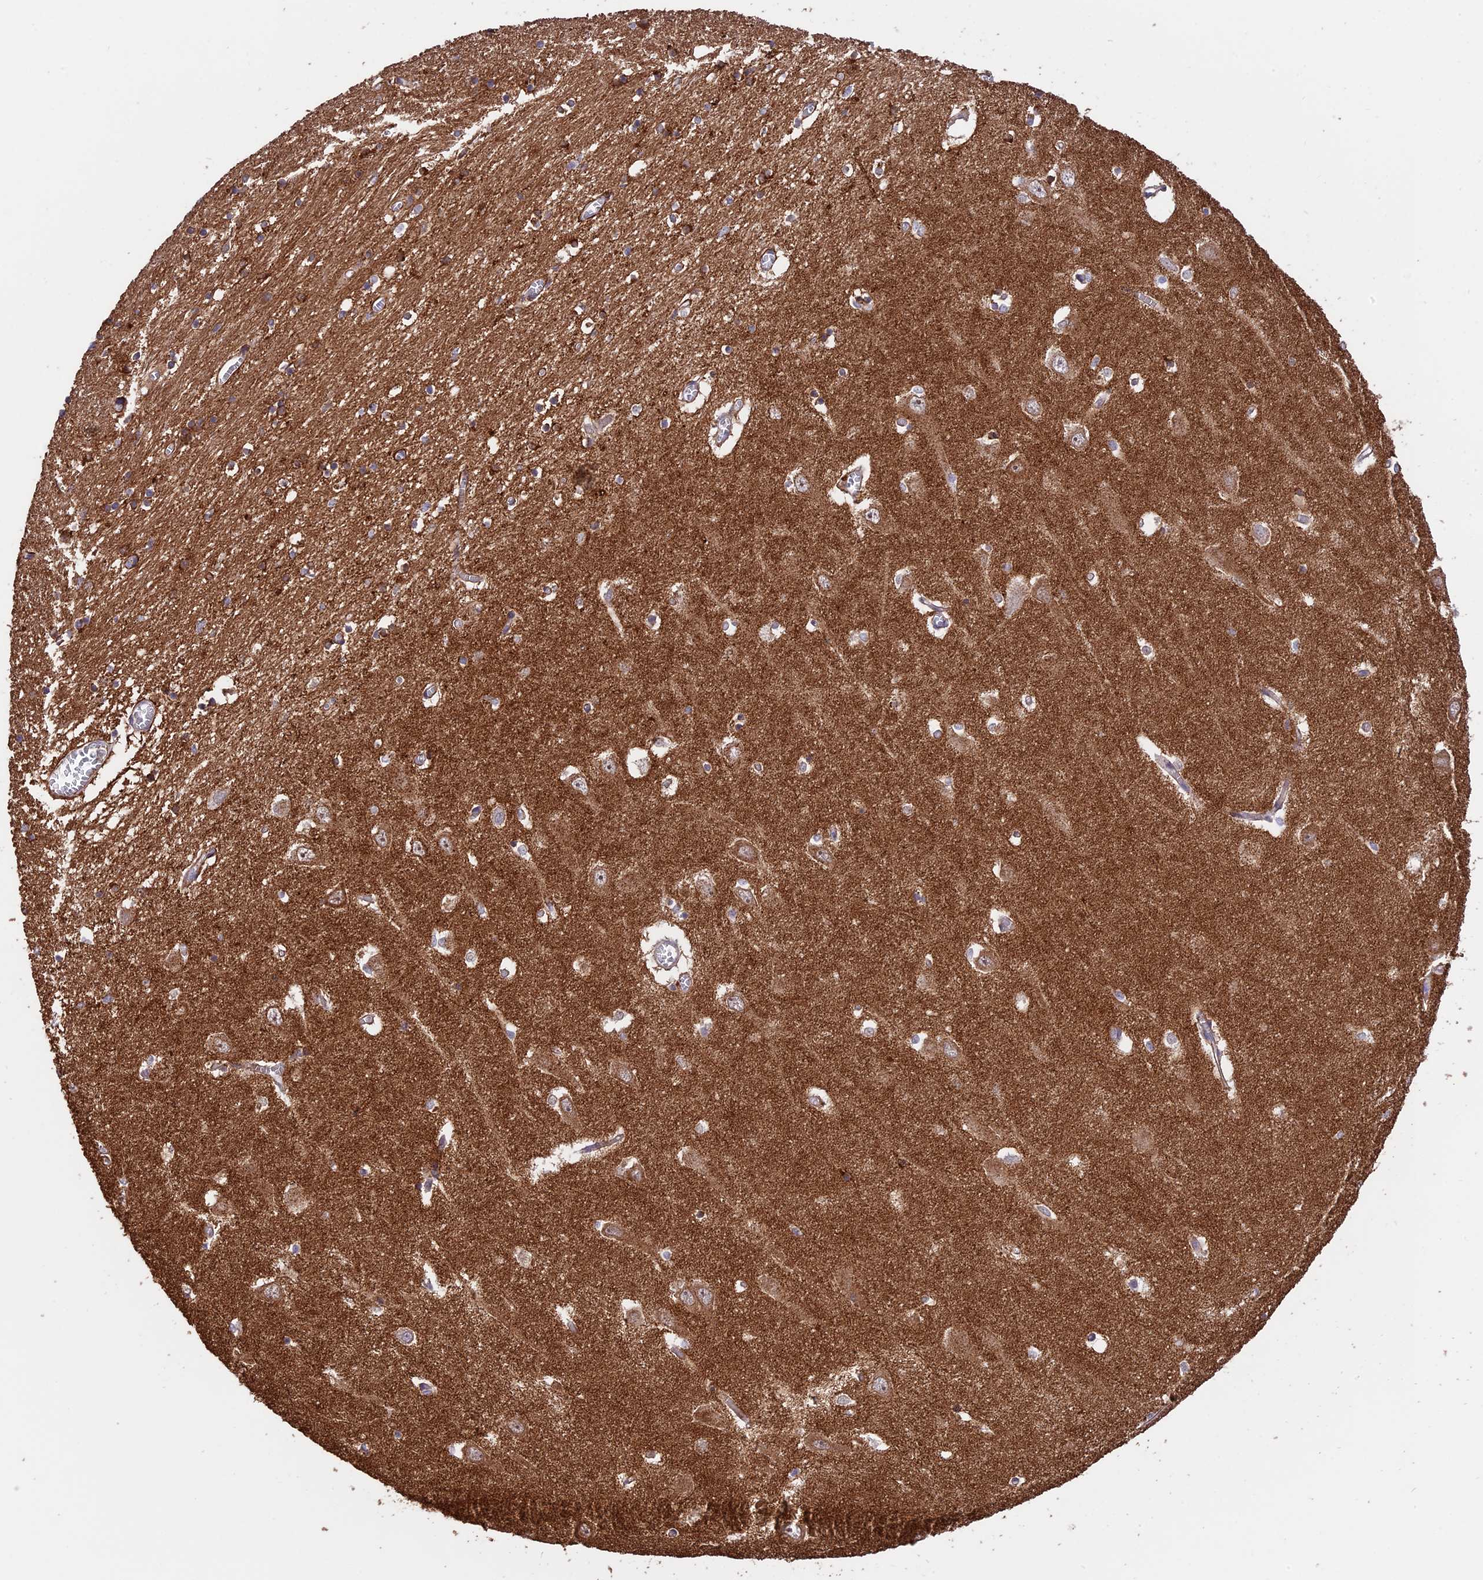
{"staining": {"intensity": "weak", "quantity": "<25%", "location": "cytoplasmic/membranous"}, "tissue": "hippocampus", "cell_type": "Glial cells", "image_type": "normal", "snomed": [{"axis": "morphology", "description": "Normal tissue, NOS"}, {"axis": "topography", "description": "Hippocampus"}], "caption": "Immunohistochemistry micrograph of benign human hippocampus stained for a protein (brown), which demonstrates no staining in glial cells. Brightfield microscopy of immunohistochemistry (IHC) stained with DAB (brown) and hematoxylin (blue), captured at high magnification.", "gene": "RASAL1", "patient": {"sex": "male", "age": 70}}